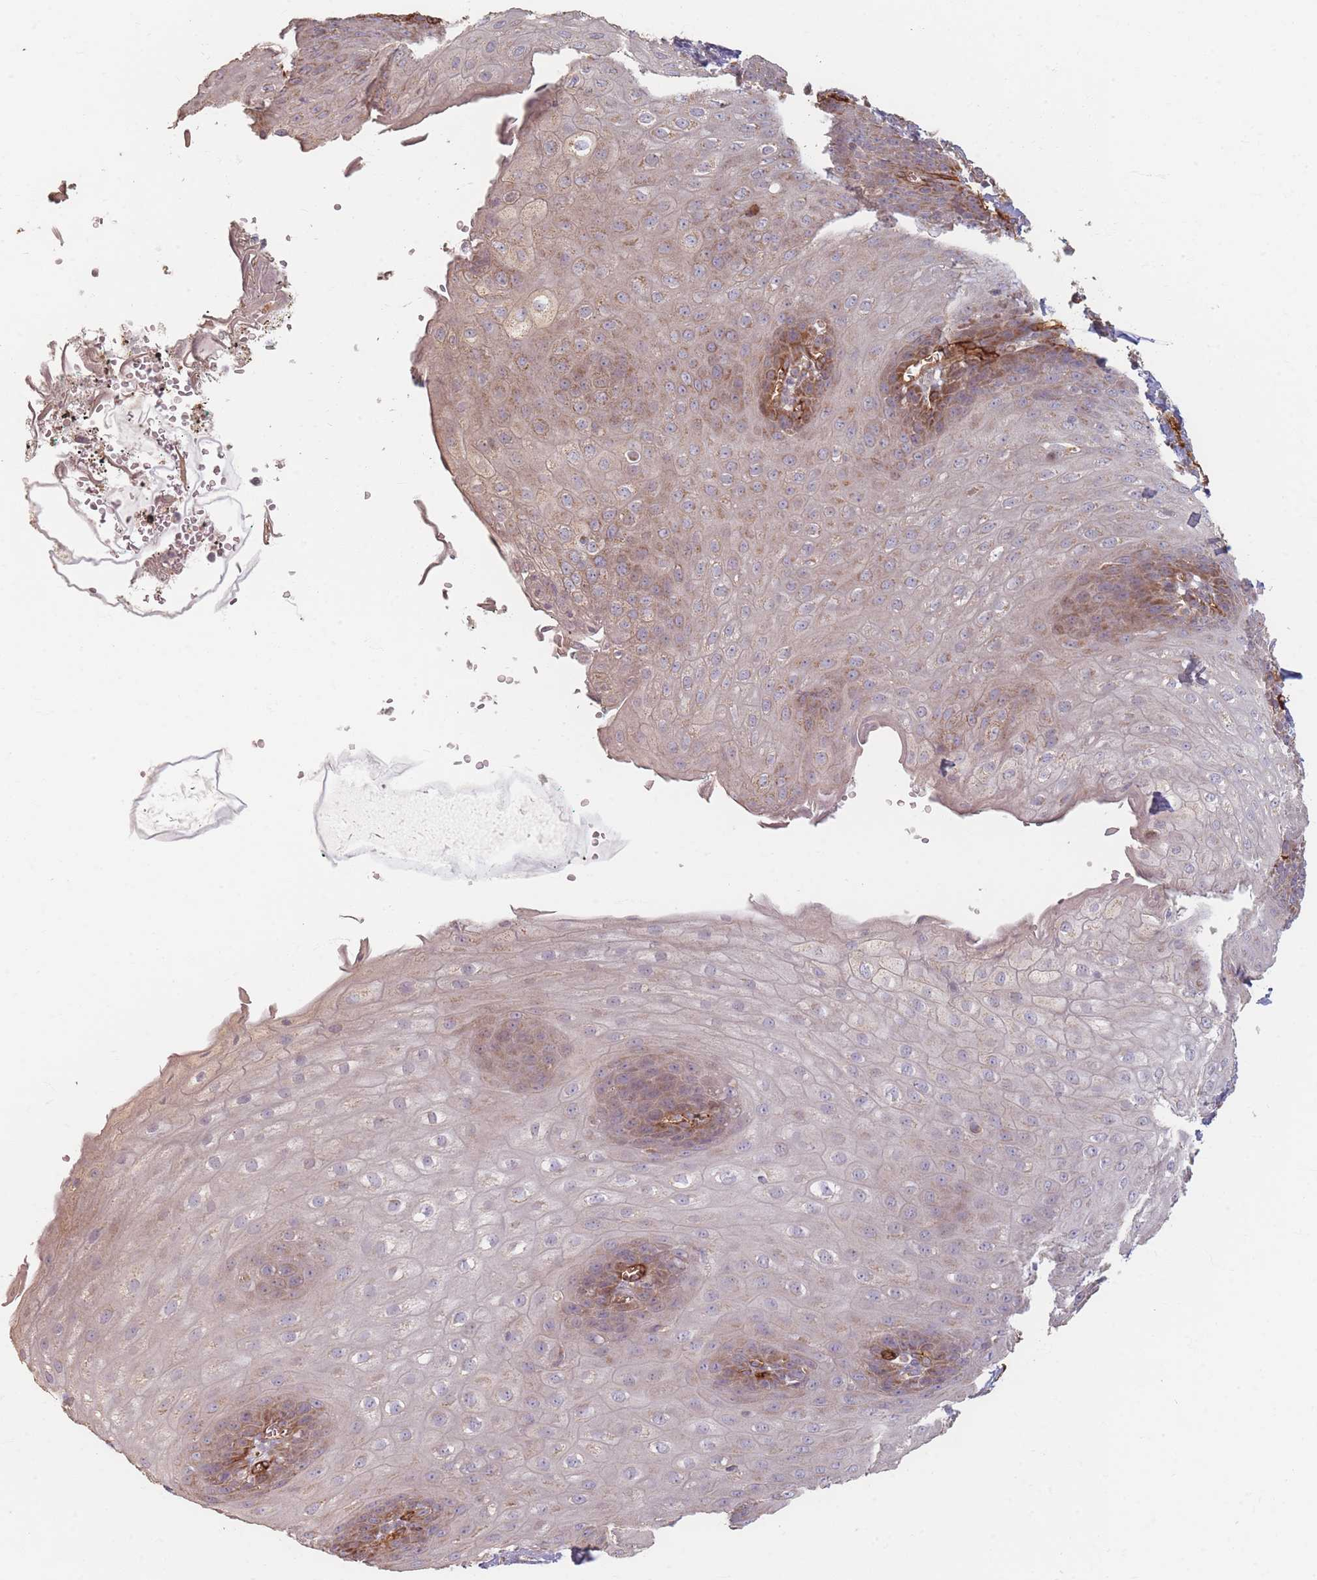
{"staining": {"intensity": "moderate", "quantity": "<25%", "location": "cytoplasmic/membranous"}, "tissue": "esophagus", "cell_type": "Squamous epithelial cells", "image_type": "normal", "snomed": [{"axis": "morphology", "description": "Normal tissue, NOS"}, {"axis": "topography", "description": "Esophagus"}], "caption": "Esophagus stained with a brown dye exhibits moderate cytoplasmic/membranous positive expression in approximately <25% of squamous epithelial cells.", "gene": "MRPS6", "patient": {"sex": "male", "age": 71}}